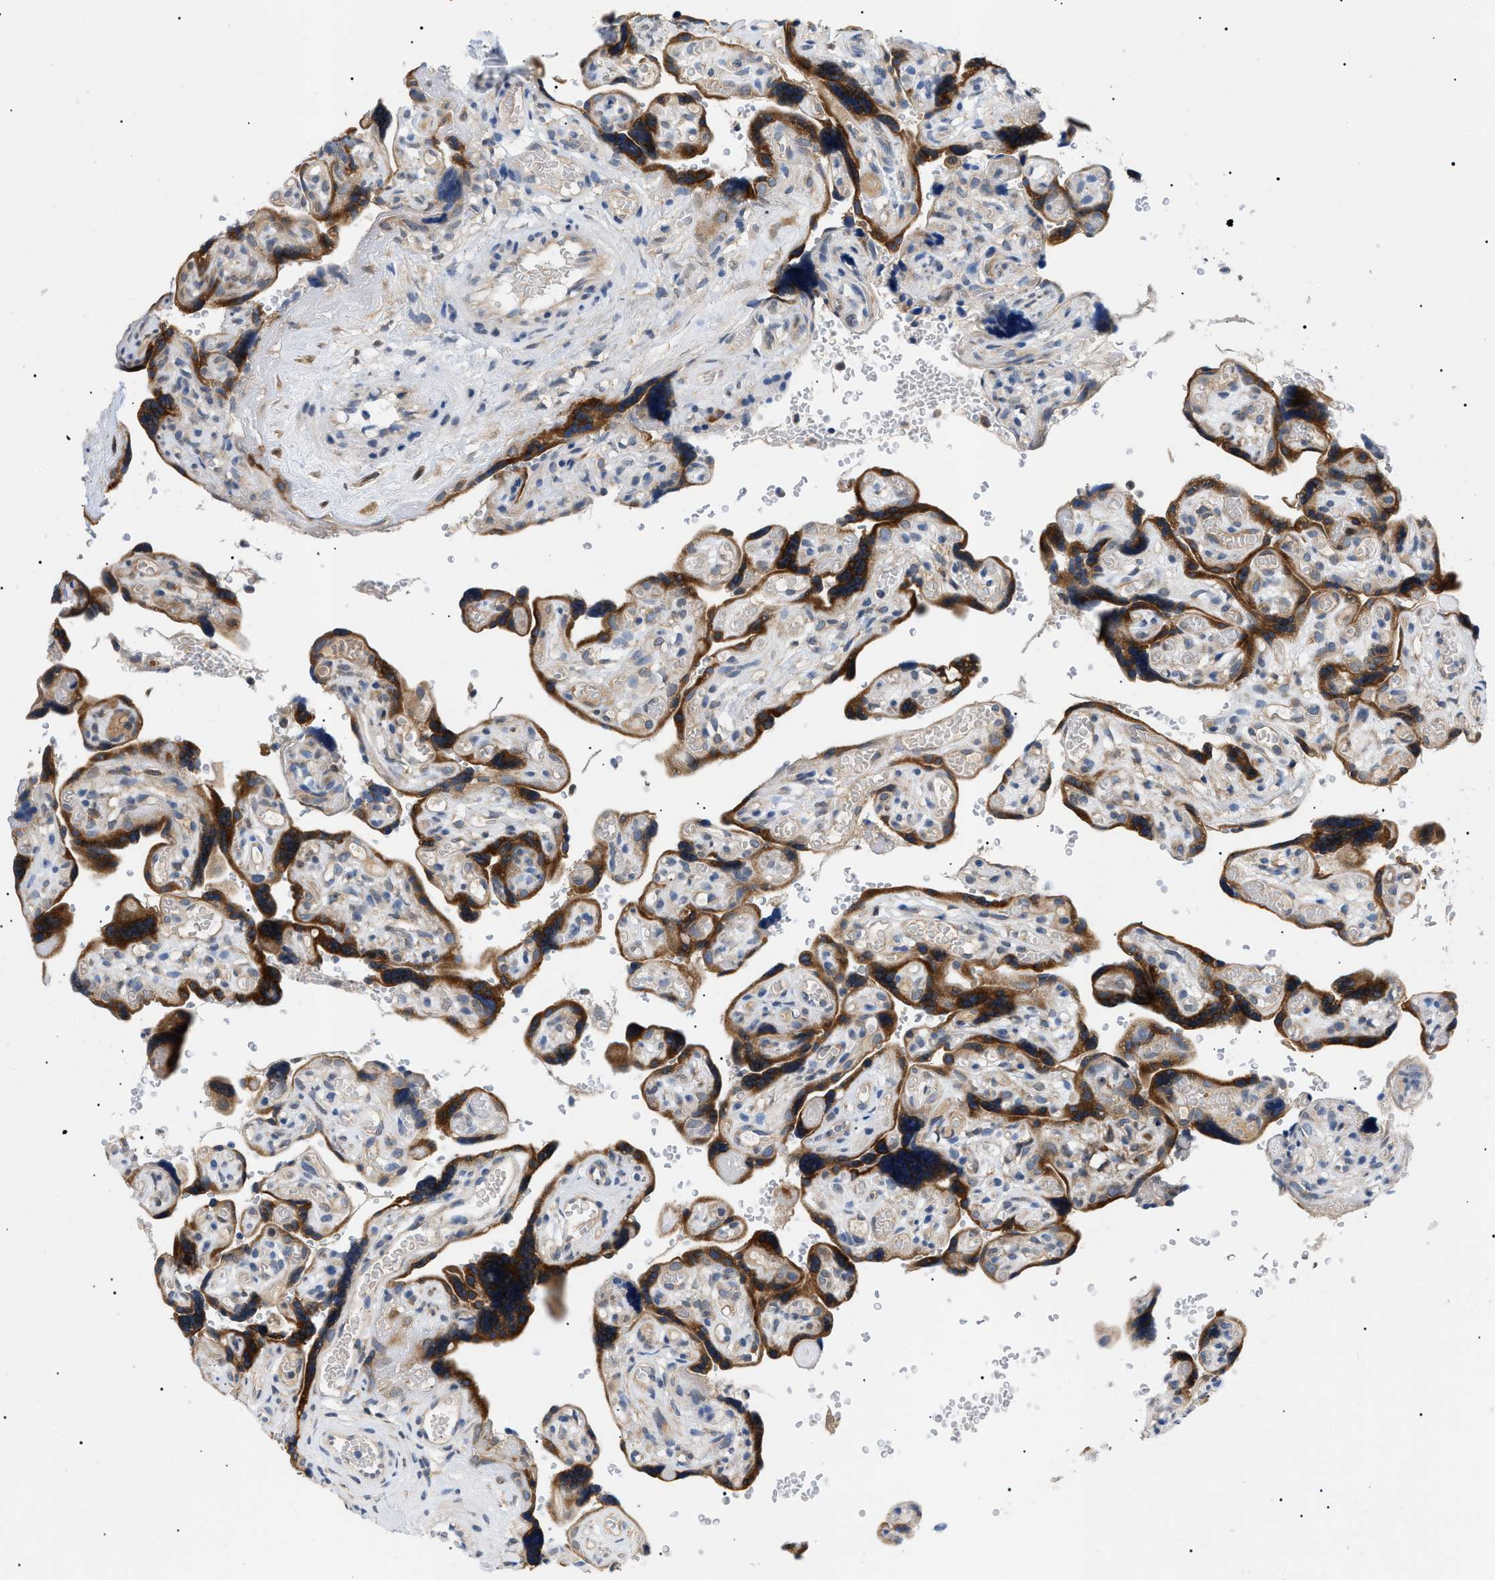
{"staining": {"intensity": "strong", "quantity": ">75%", "location": "cytoplasmic/membranous"}, "tissue": "placenta", "cell_type": "Decidual cells", "image_type": "normal", "snomed": [{"axis": "morphology", "description": "Normal tissue, NOS"}, {"axis": "topography", "description": "Placenta"}], "caption": "Human placenta stained for a protein (brown) shows strong cytoplasmic/membranous positive staining in about >75% of decidual cells.", "gene": "DERL1", "patient": {"sex": "female", "age": 30}}